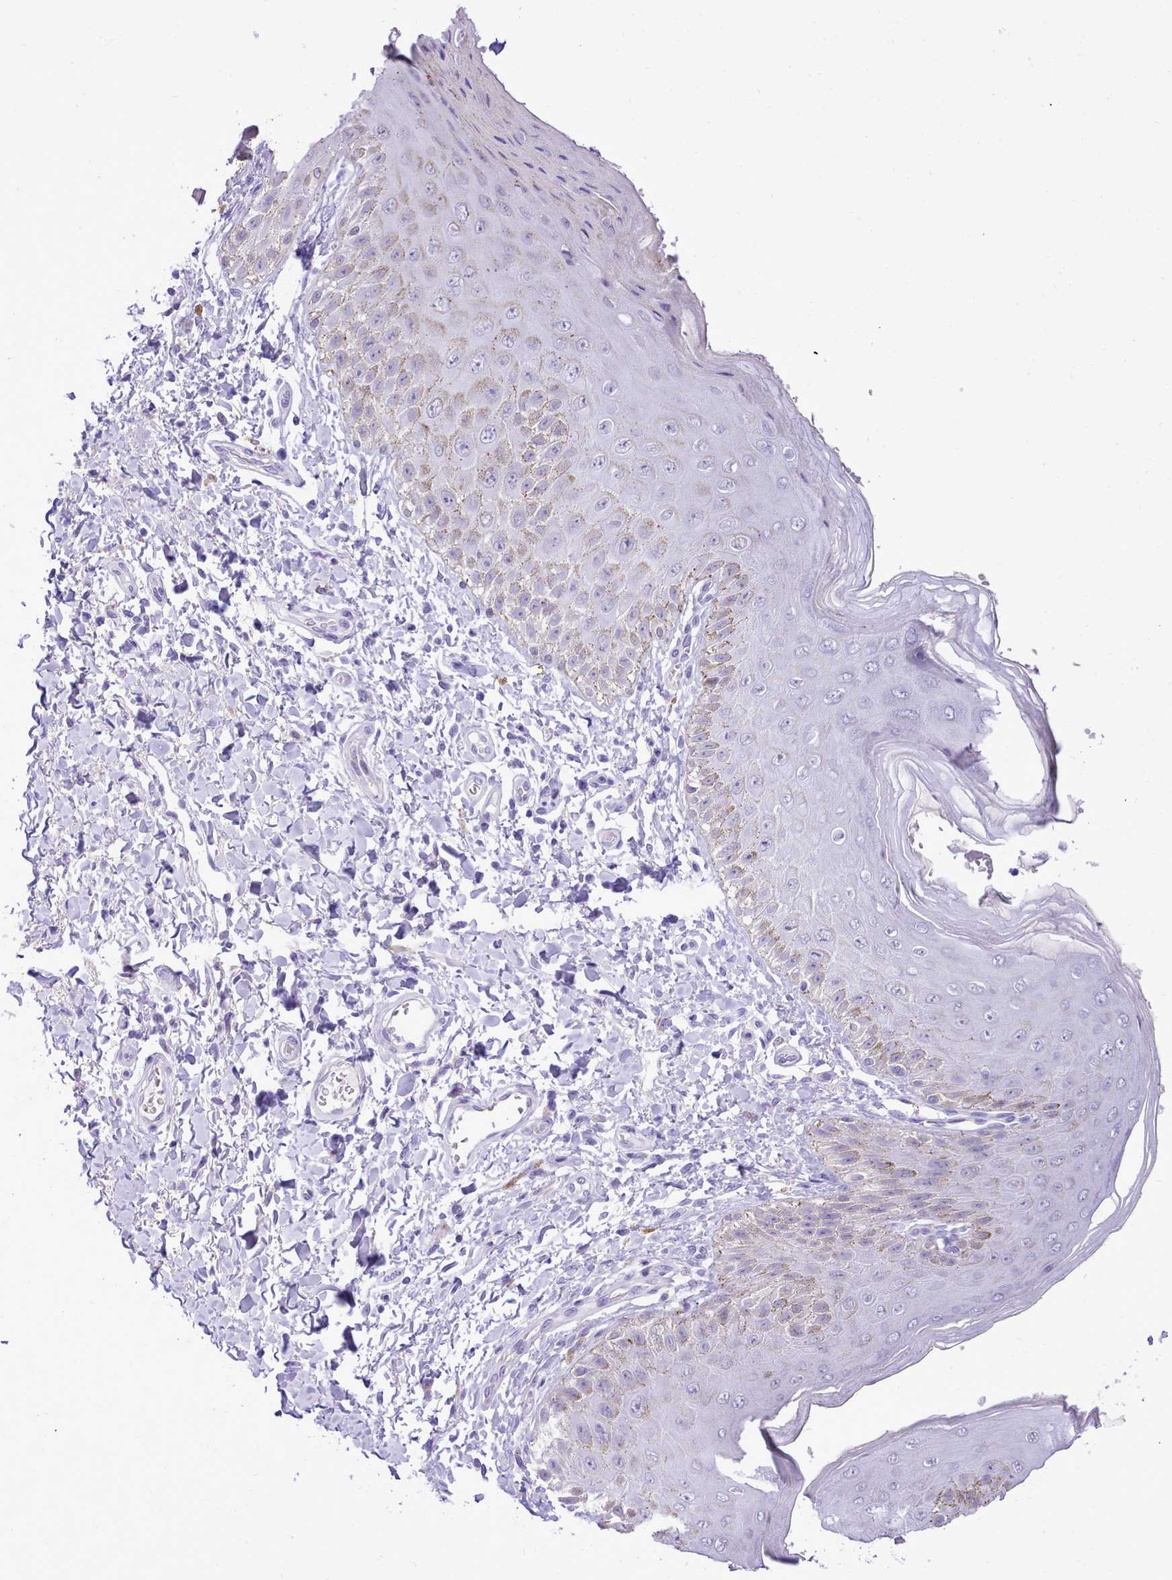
{"staining": {"intensity": "weak", "quantity": "<25%", "location": "cytoplasmic/membranous"}, "tissue": "skin", "cell_type": "Epidermal cells", "image_type": "normal", "snomed": [{"axis": "morphology", "description": "Normal tissue, NOS"}, {"axis": "topography", "description": "Anal"}], "caption": "Protein analysis of normal skin displays no significant staining in epidermal cells.", "gene": "LRRC37A2", "patient": {"sex": "male", "age": 44}}